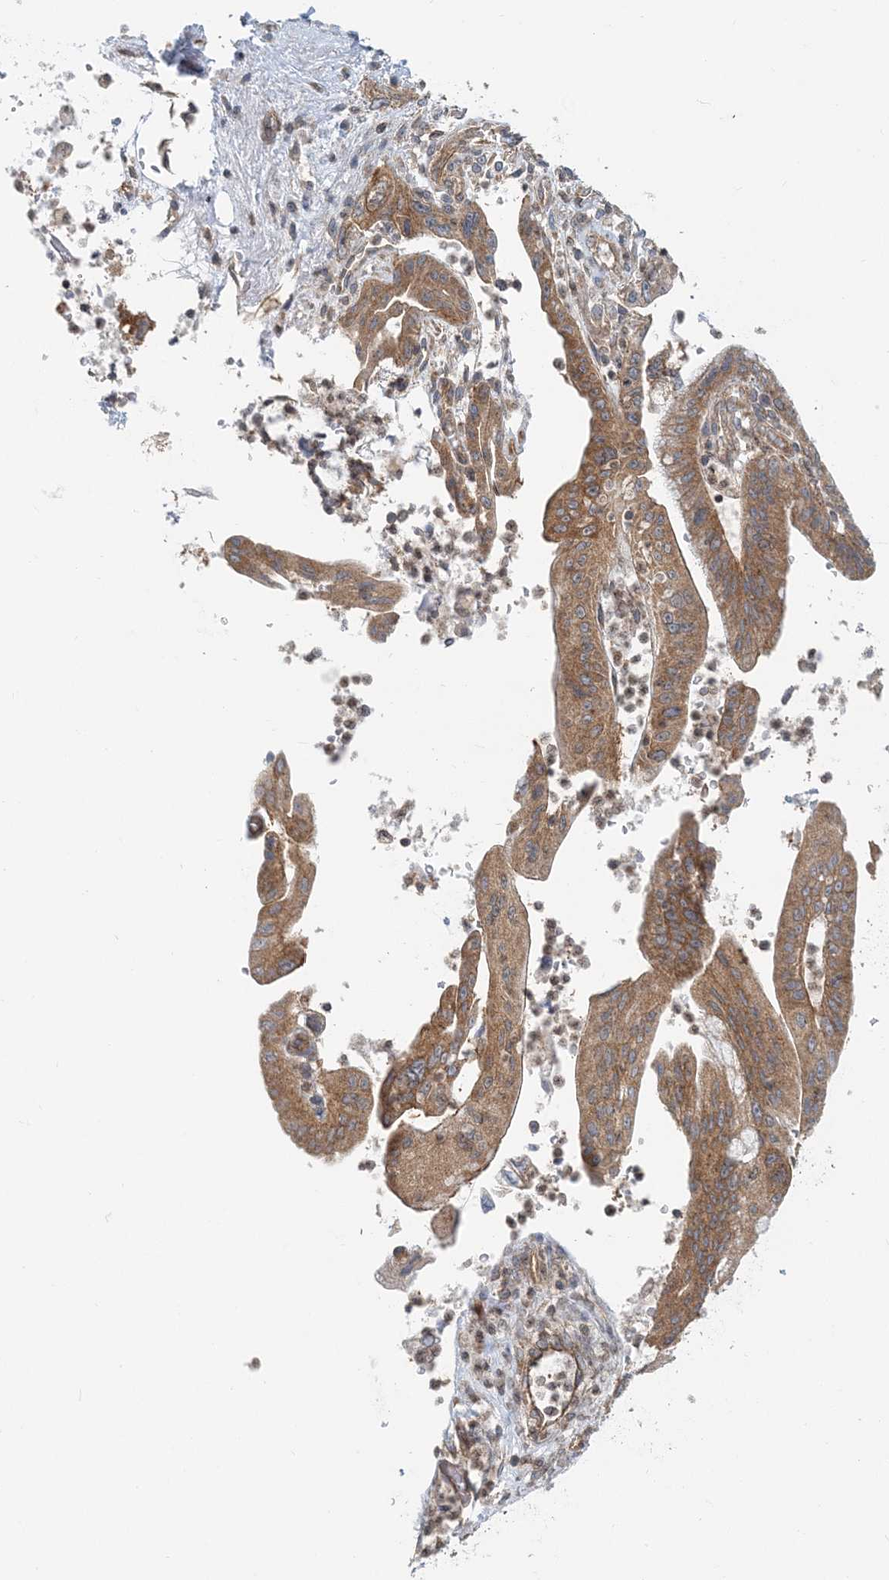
{"staining": {"intensity": "moderate", "quantity": ">75%", "location": "cytoplasmic/membranous"}, "tissue": "pancreatic cancer", "cell_type": "Tumor cells", "image_type": "cancer", "snomed": [{"axis": "morphology", "description": "Adenocarcinoma, NOS"}, {"axis": "topography", "description": "Pancreas"}], "caption": "Approximately >75% of tumor cells in pancreatic cancer demonstrate moderate cytoplasmic/membranous protein positivity as visualized by brown immunohistochemical staining.", "gene": "MOB4", "patient": {"sex": "female", "age": 73}}